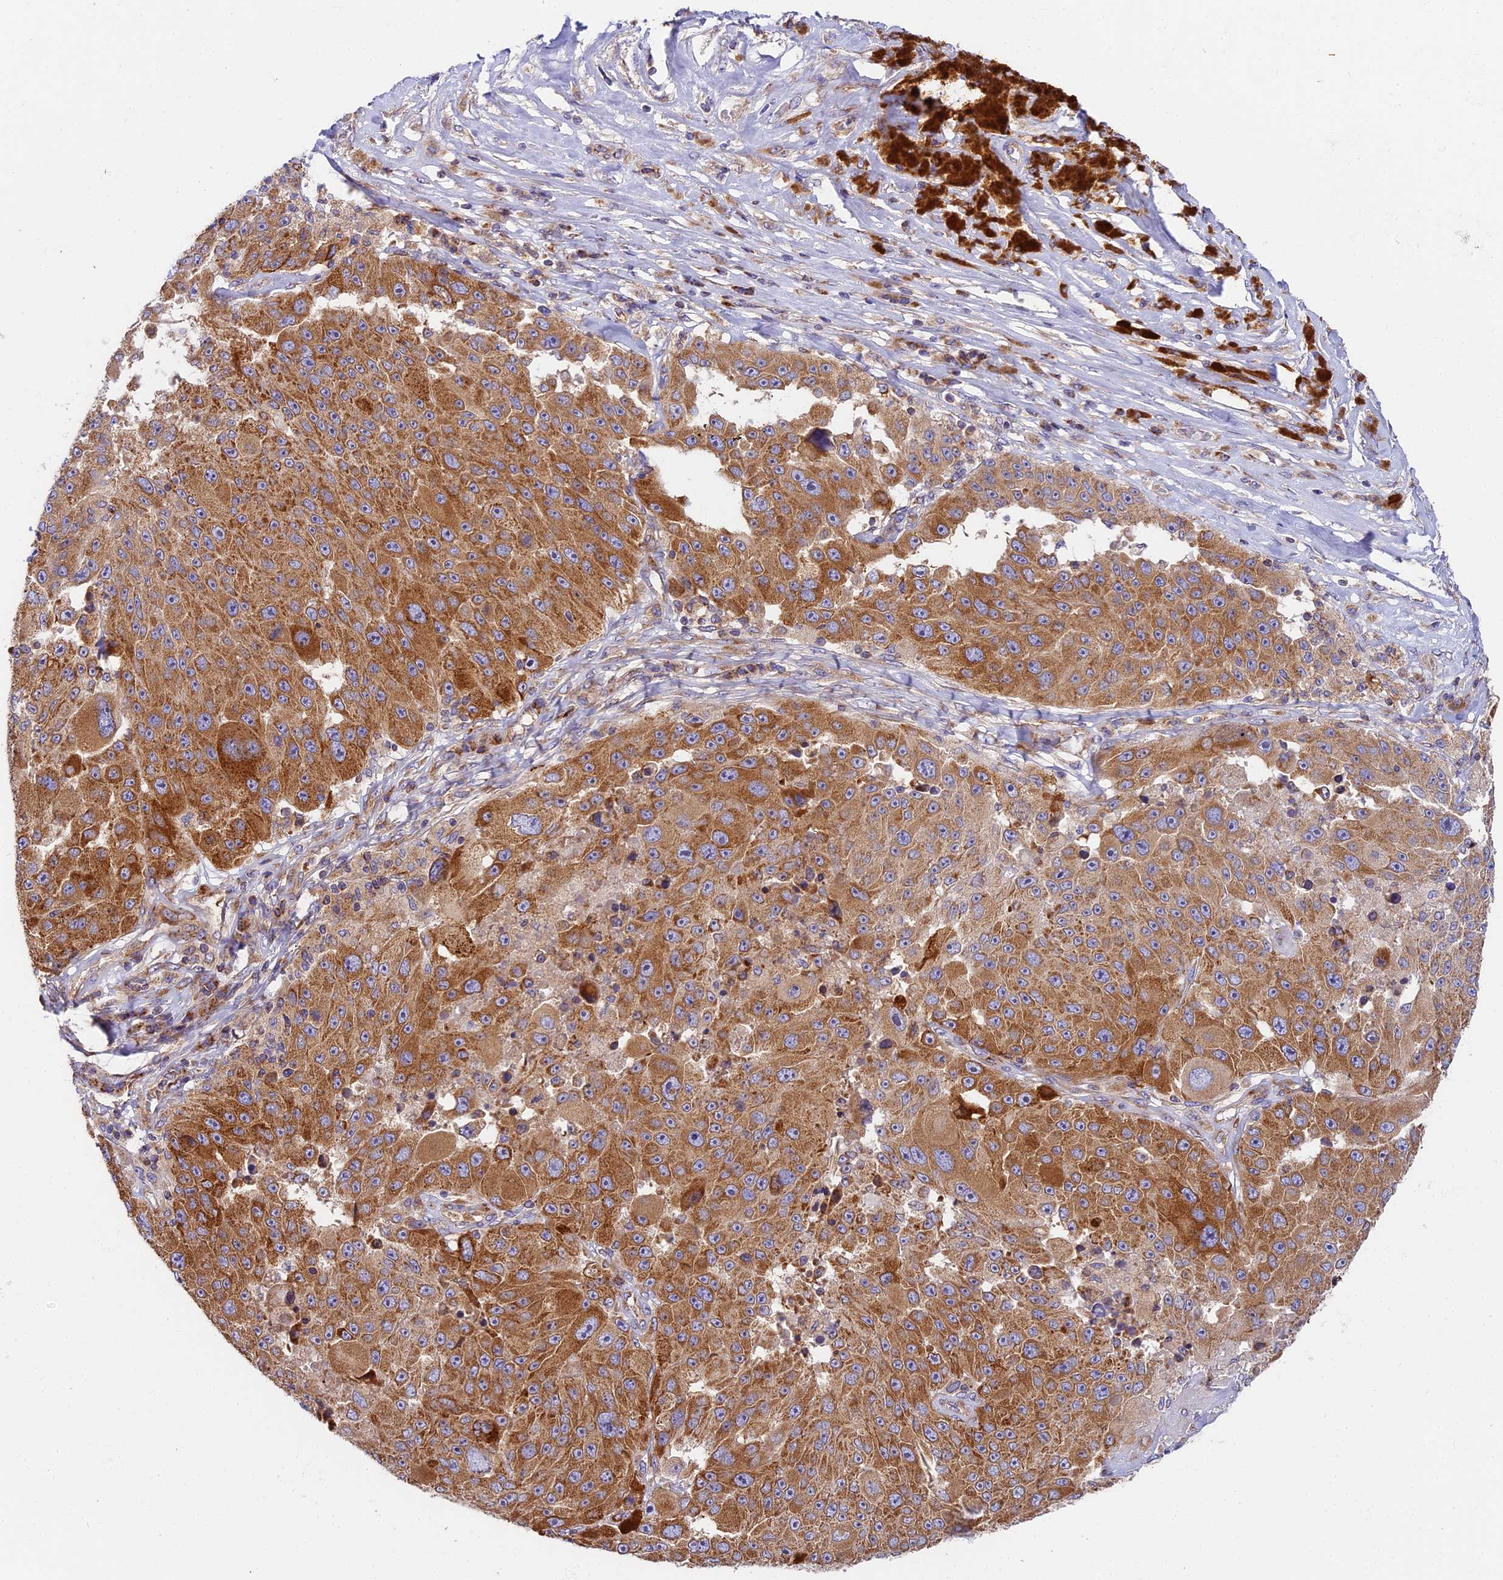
{"staining": {"intensity": "moderate", "quantity": ">75%", "location": "cytoplasmic/membranous"}, "tissue": "melanoma", "cell_type": "Tumor cells", "image_type": "cancer", "snomed": [{"axis": "morphology", "description": "Malignant melanoma, Metastatic site"}, {"axis": "topography", "description": "Lymph node"}], "caption": "Malignant melanoma (metastatic site) was stained to show a protein in brown. There is medium levels of moderate cytoplasmic/membranous positivity in approximately >75% of tumor cells.", "gene": "MRAS", "patient": {"sex": "male", "age": 62}}